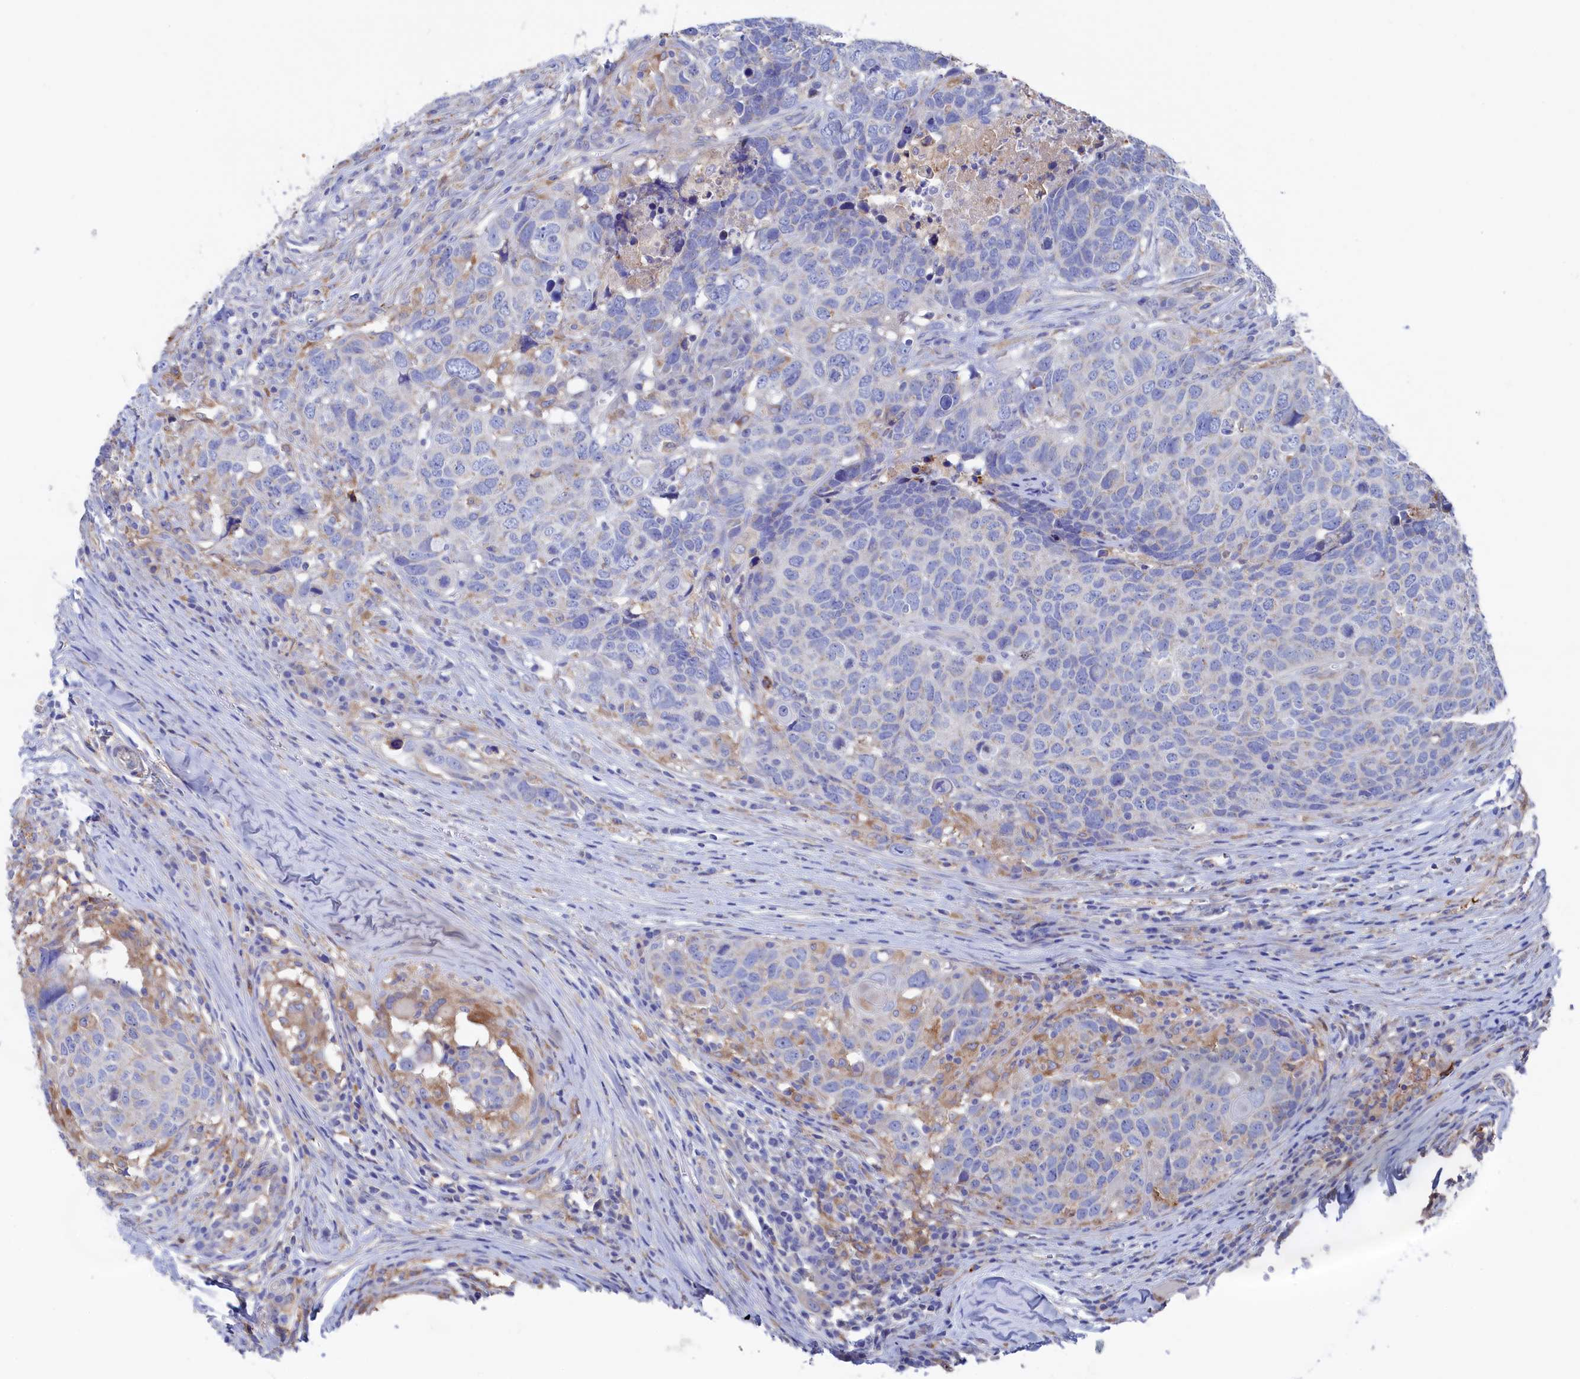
{"staining": {"intensity": "weak", "quantity": "<25%", "location": "cytoplasmic/membranous"}, "tissue": "head and neck cancer", "cell_type": "Tumor cells", "image_type": "cancer", "snomed": [{"axis": "morphology", "description": "Squamous cell carcinoma, NOS"}, {"axis": "topography", "description": "Head-Neck"}], "caption": "A histopathology image of human squamous cell carcinoma (head and neck) is negative for staining in tumor cells.", "gene": "C12orf73", "patient": {"sex": "male", "age": 66}}